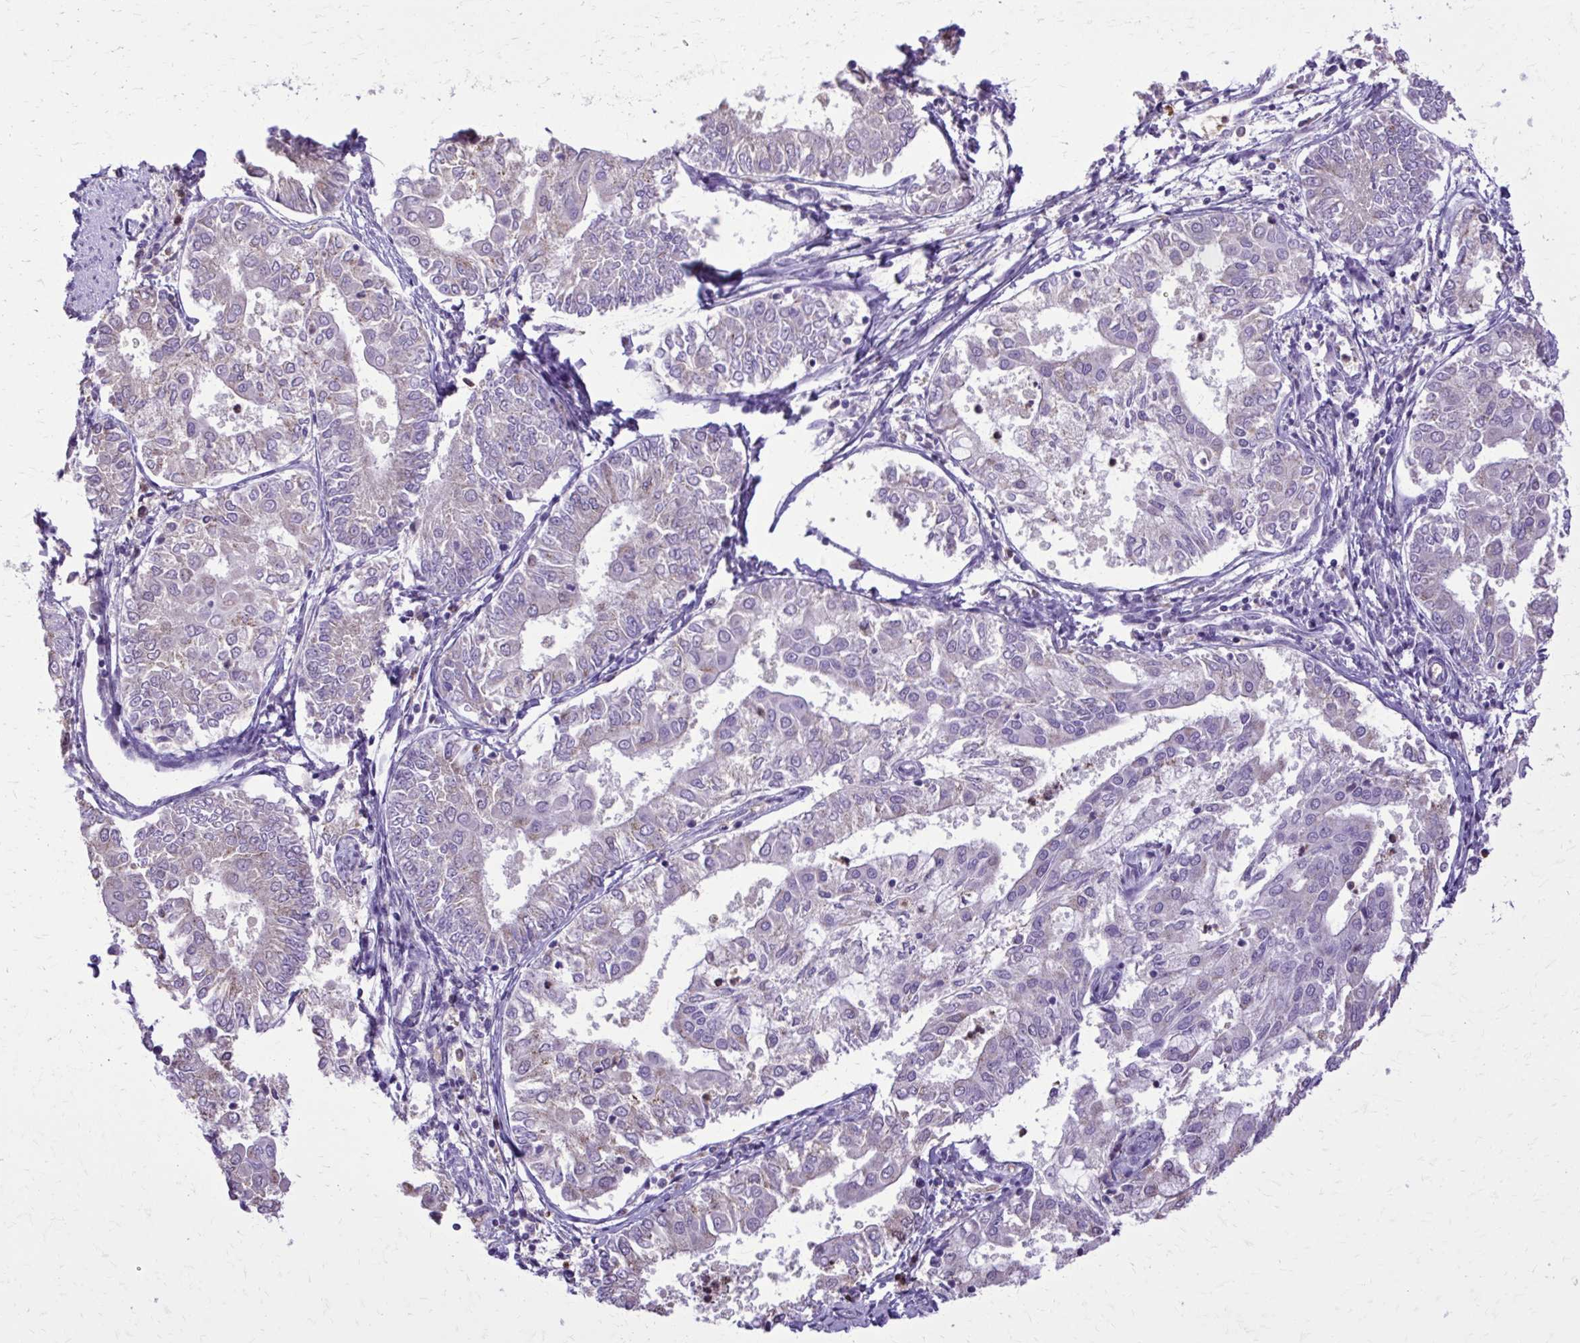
{"staining": {"intensity": "negative", "quantity": "none", "location": "none"}, "tissue": "endometrial cancer", "cell_type": "Tumor cells", "image_type": "cancer", "snomed": [{"axis": "morphology", "description": "Adenocarcinoma, NOS"}, {"axis": "topography", "description": "Endometrium"}], "caption": "Tumor cells show no significant protein staining in endometrial cancer. (IHC, brightfield microscopy, high magnification).", "gene": "CAT", "patient": {"sex": "female", "age": 68}}